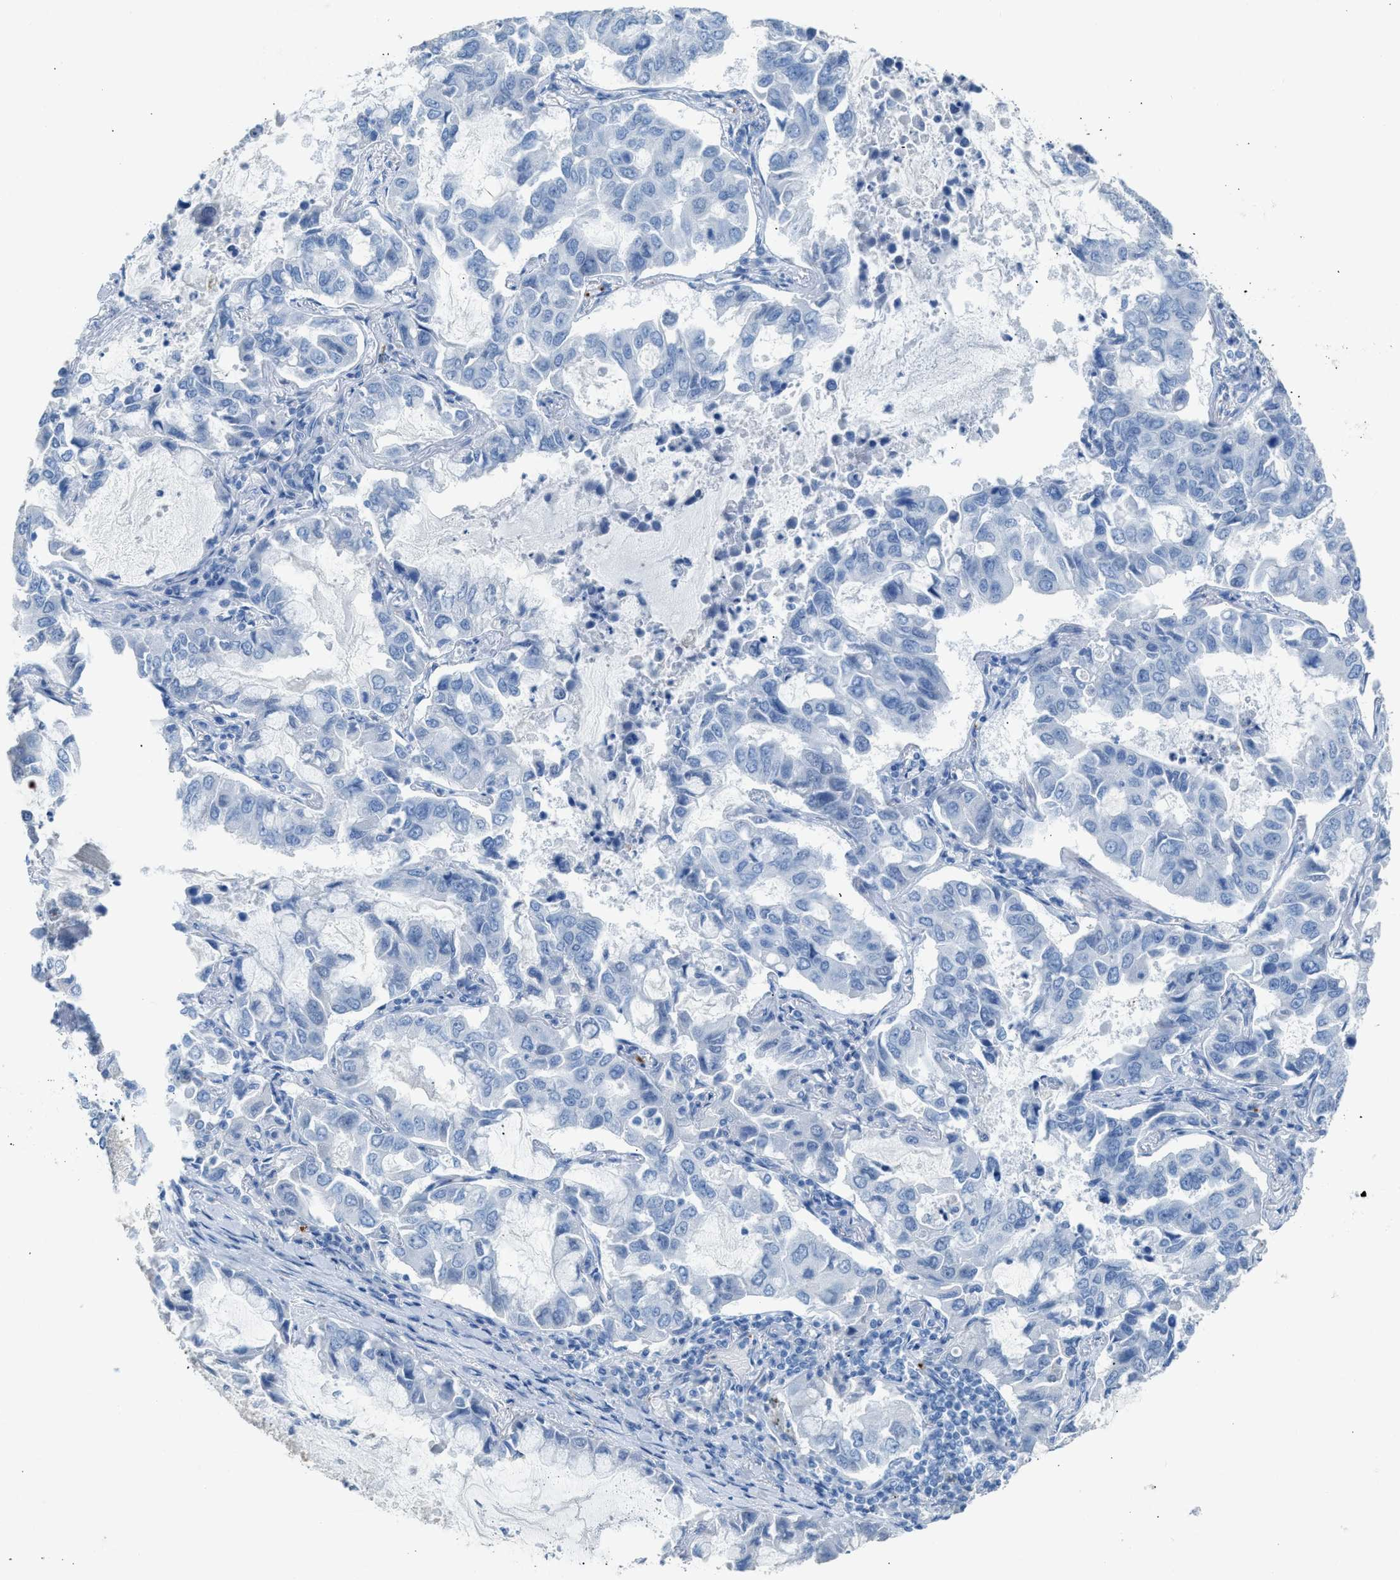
{"staining": {"intensity": "negative", "quantity": "none", "location": "none"}, "tissue": "lung cancer", "cell_type": "Tumor cells", "image_type": "cancer", "snomed": [{"axis": "morphology", "description": "Adenocarcinoma, NOS"}, {"axis": "topography", "description": "Lung"}], "caption": "Immunohistochemistry (IHC) histopathology image of neoplastic tissue: lung adenocarcinoma stained with DAB shows no significant protein positivity in tumor cells.", "gene": "FAIM2", "patient": {"sex": "male", "age": 64}}